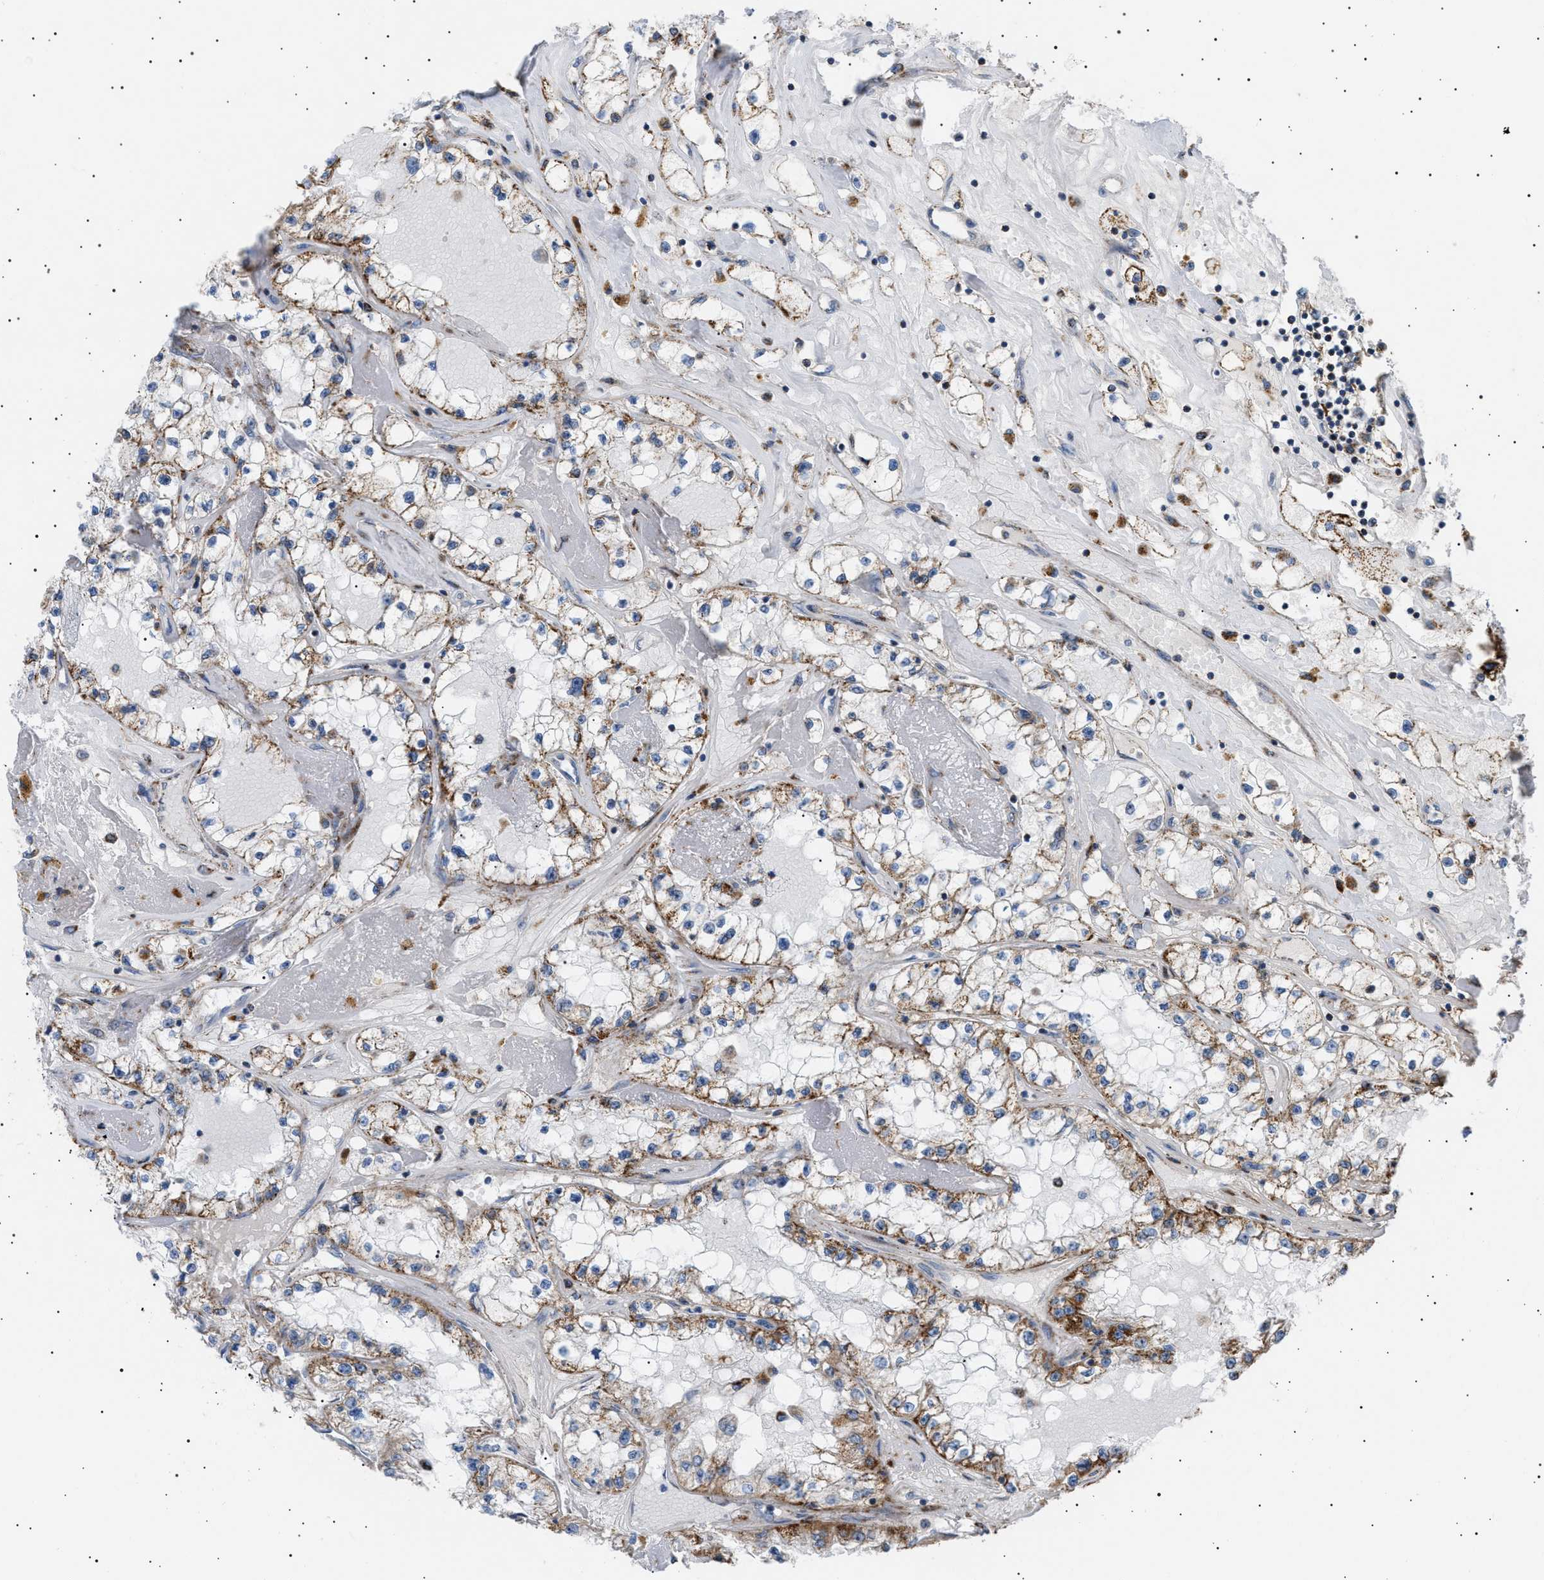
{"staining": {"intensity": "moderate", "quantity": ">75%", "location": "cytoplasmic/membranous"}, "tissue": "renal cancer", "cell_type": "Tumor cells", "image_type": "cancer", "snomed": [{"axis": "morphology", "description": "Adenocarcinoma, NOS"}, {"axis": "topography", "description": "Kidney"}], "caption": "An immunohistochemistry image of neoplastic tissue is shown. Protein staining in brown shows moderate cytoplasmic/membranous positivity in renal cancer within tumor cells. The protein of interest is shown in brown color, while the nuclei are stained blue.", "gene": "UBXN8", "patient": {"sex": "male", "age": 56}}